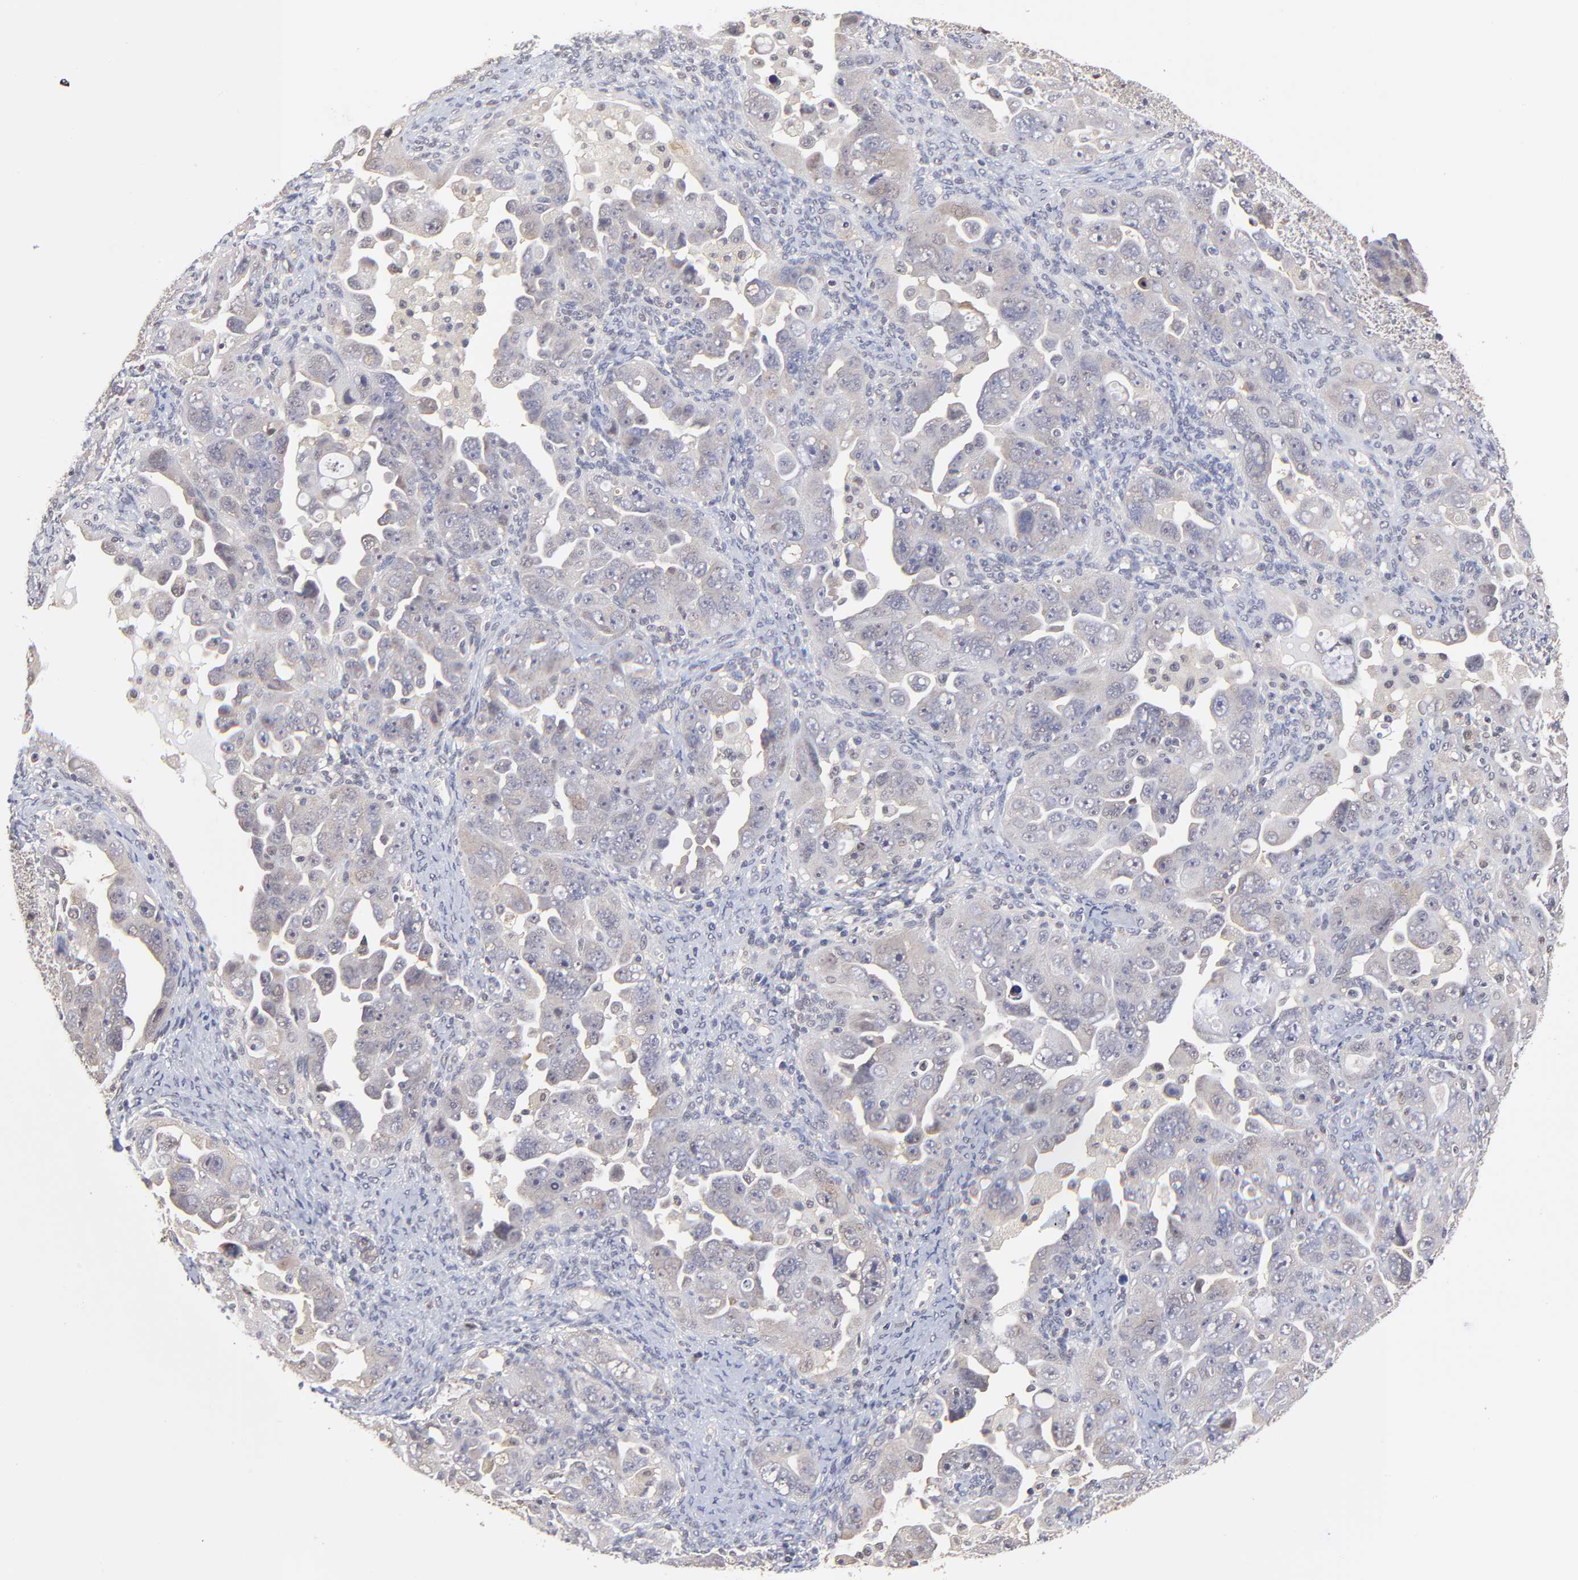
{"staining": {"intensity": "negative", "quantity": "none", "location": "none"}, "tissue": "ovarian cancer", "cell_type": "Tumor cells", "image_type": "cancer", "snomed": [{"axis": "morphology", "description": "Cystadenocarcinoma, serous, NOS"}, {"axis": "topography", "description": "Ovary"}], "caption": "This micrograph is of ovarian serous cystadenocarcinoma stained with IHC to label a protein in brown with the nuclei are counter-stained blue. There is no positivity in tumor cells. Nuclei are stained in blue.", "gene": "PSMC4", "patient": {"sex": "female", "age": 66}}